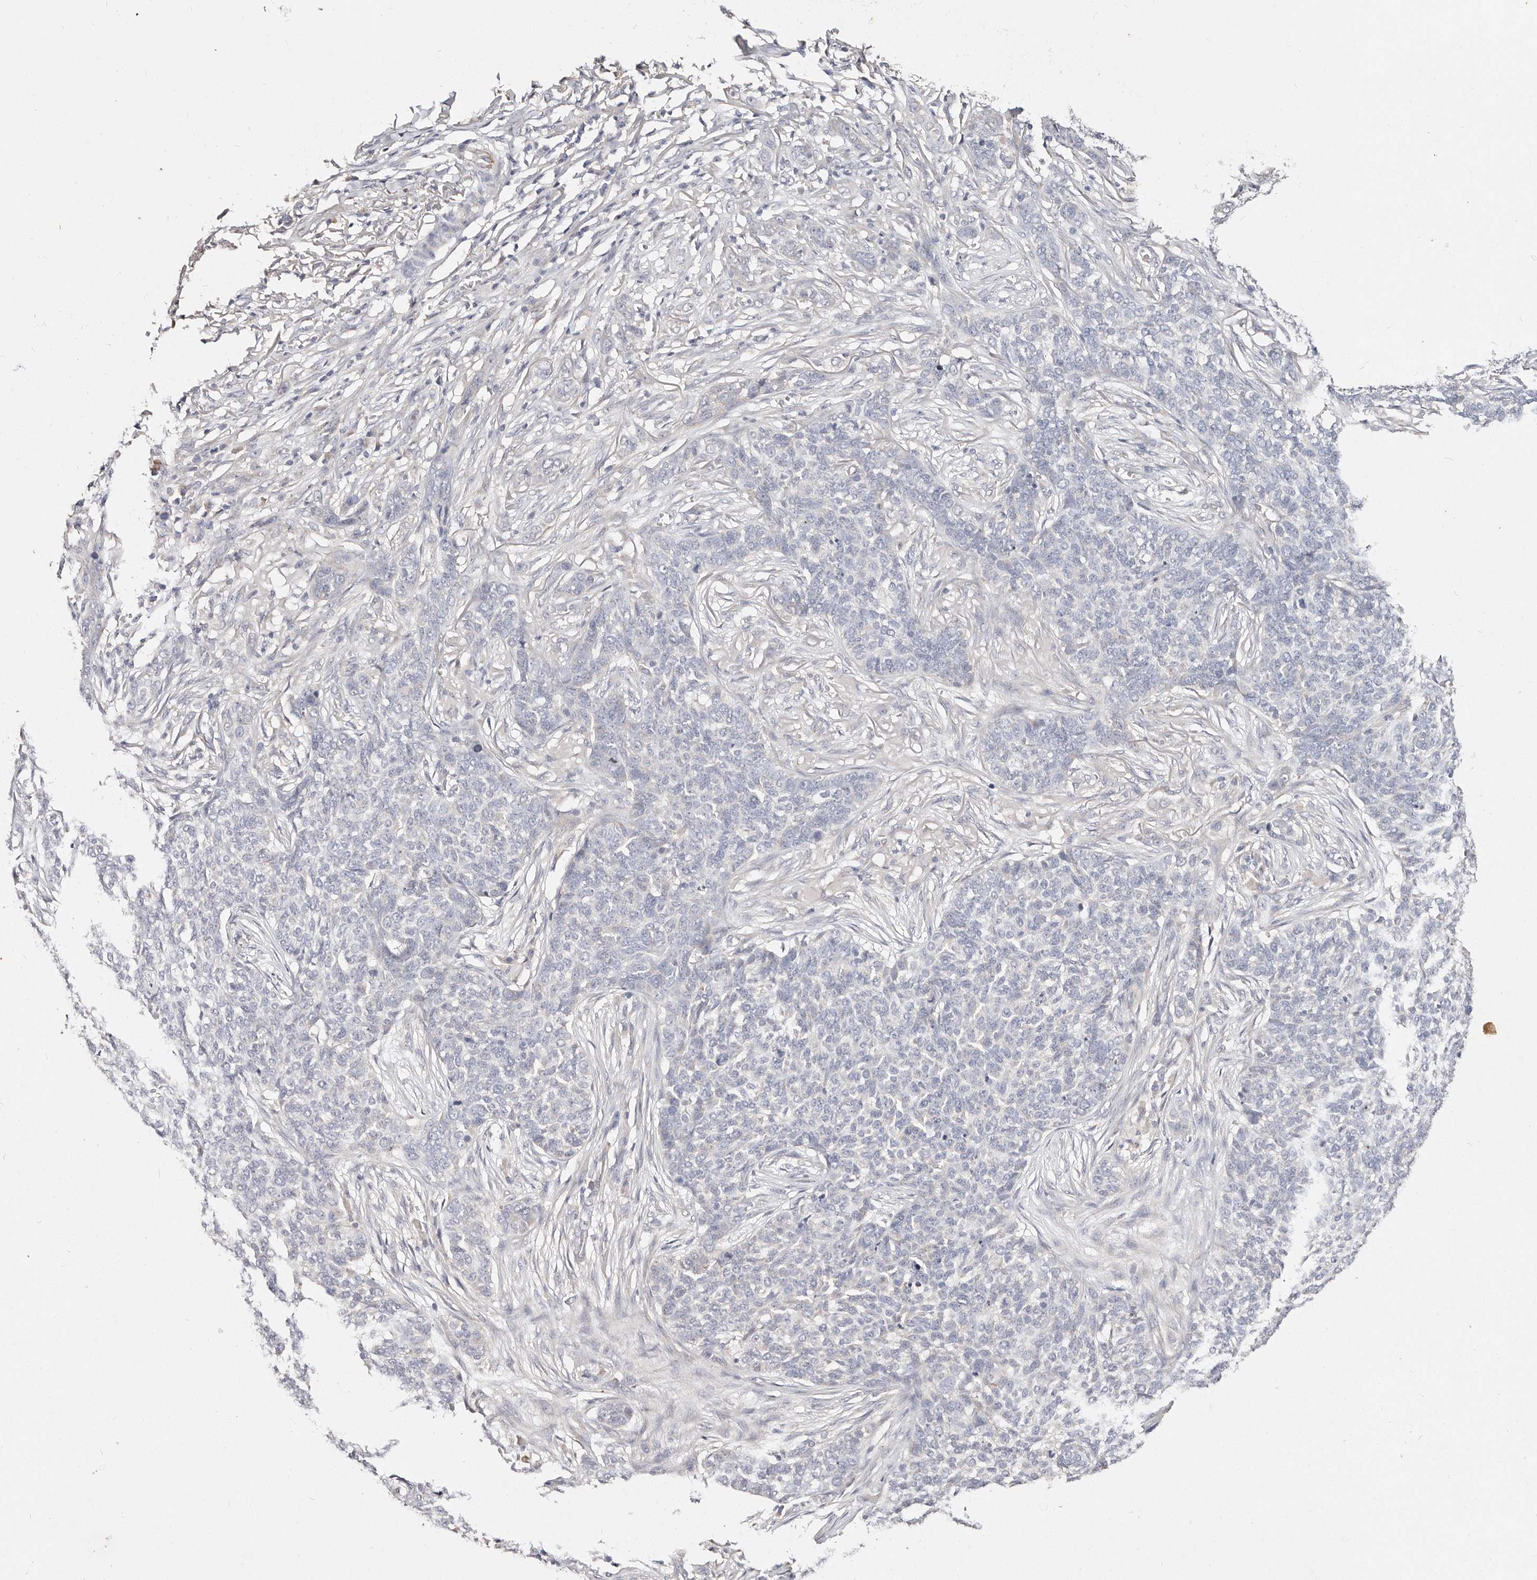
{"staining": {"intensity": "negative", "quantity": "none", "location": "none"}, "tissue": "skin cancer", "cell_type": "Tumor cells", "image_type": "cancer", "snomed": [{"axis": "morphology", "description": "Basal cell carcinoma"}, {"axis": "topography", "description": "Skin"}], "caption": "High power microscopy image of an IHC image of skin basal cell carcinoma, revealing no significant expression in tumor cells.", "gene": "VIPAS39", "patient": {"sex": "male", "age": 85}}